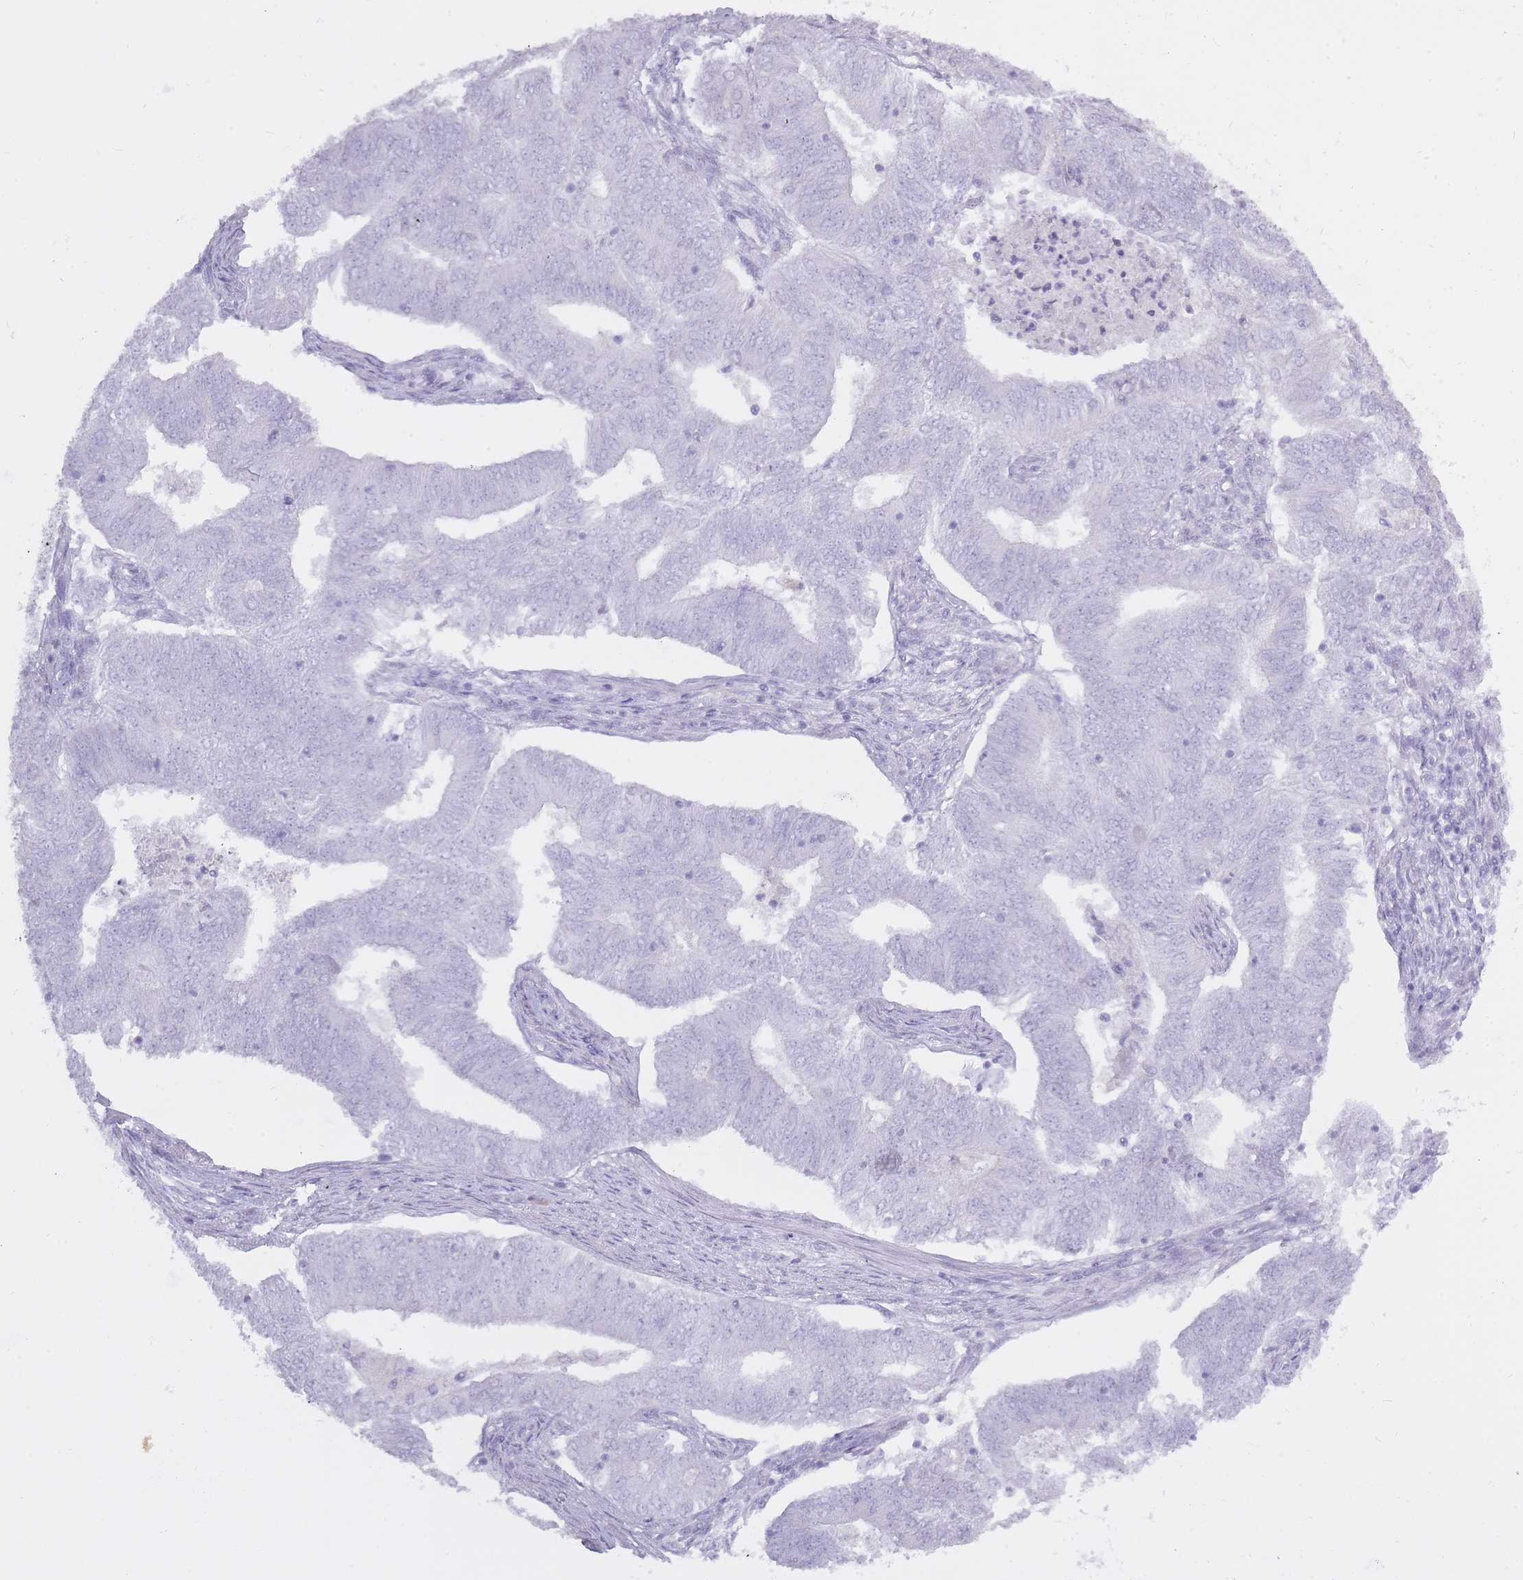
{"staining": {"intensity": "negative", "quantity": "none", "location": "none"}, "tissue": "endometrial cancer", "cell_type": "Tumor cells", "image_type": "cancer", "snomed": [{"axis": "morphology", "description": "Adenocarcinoma, NOS"}, {"axis": "topography", "description": "Endometrium"}], "caption": "DAB immunohistochemical staining of endometrial cancer (adenocarcinoma) displays no significant staining in tumor cells.", "gene": "BDKRB2", "patient": {"sex": "female", "age": 62}}